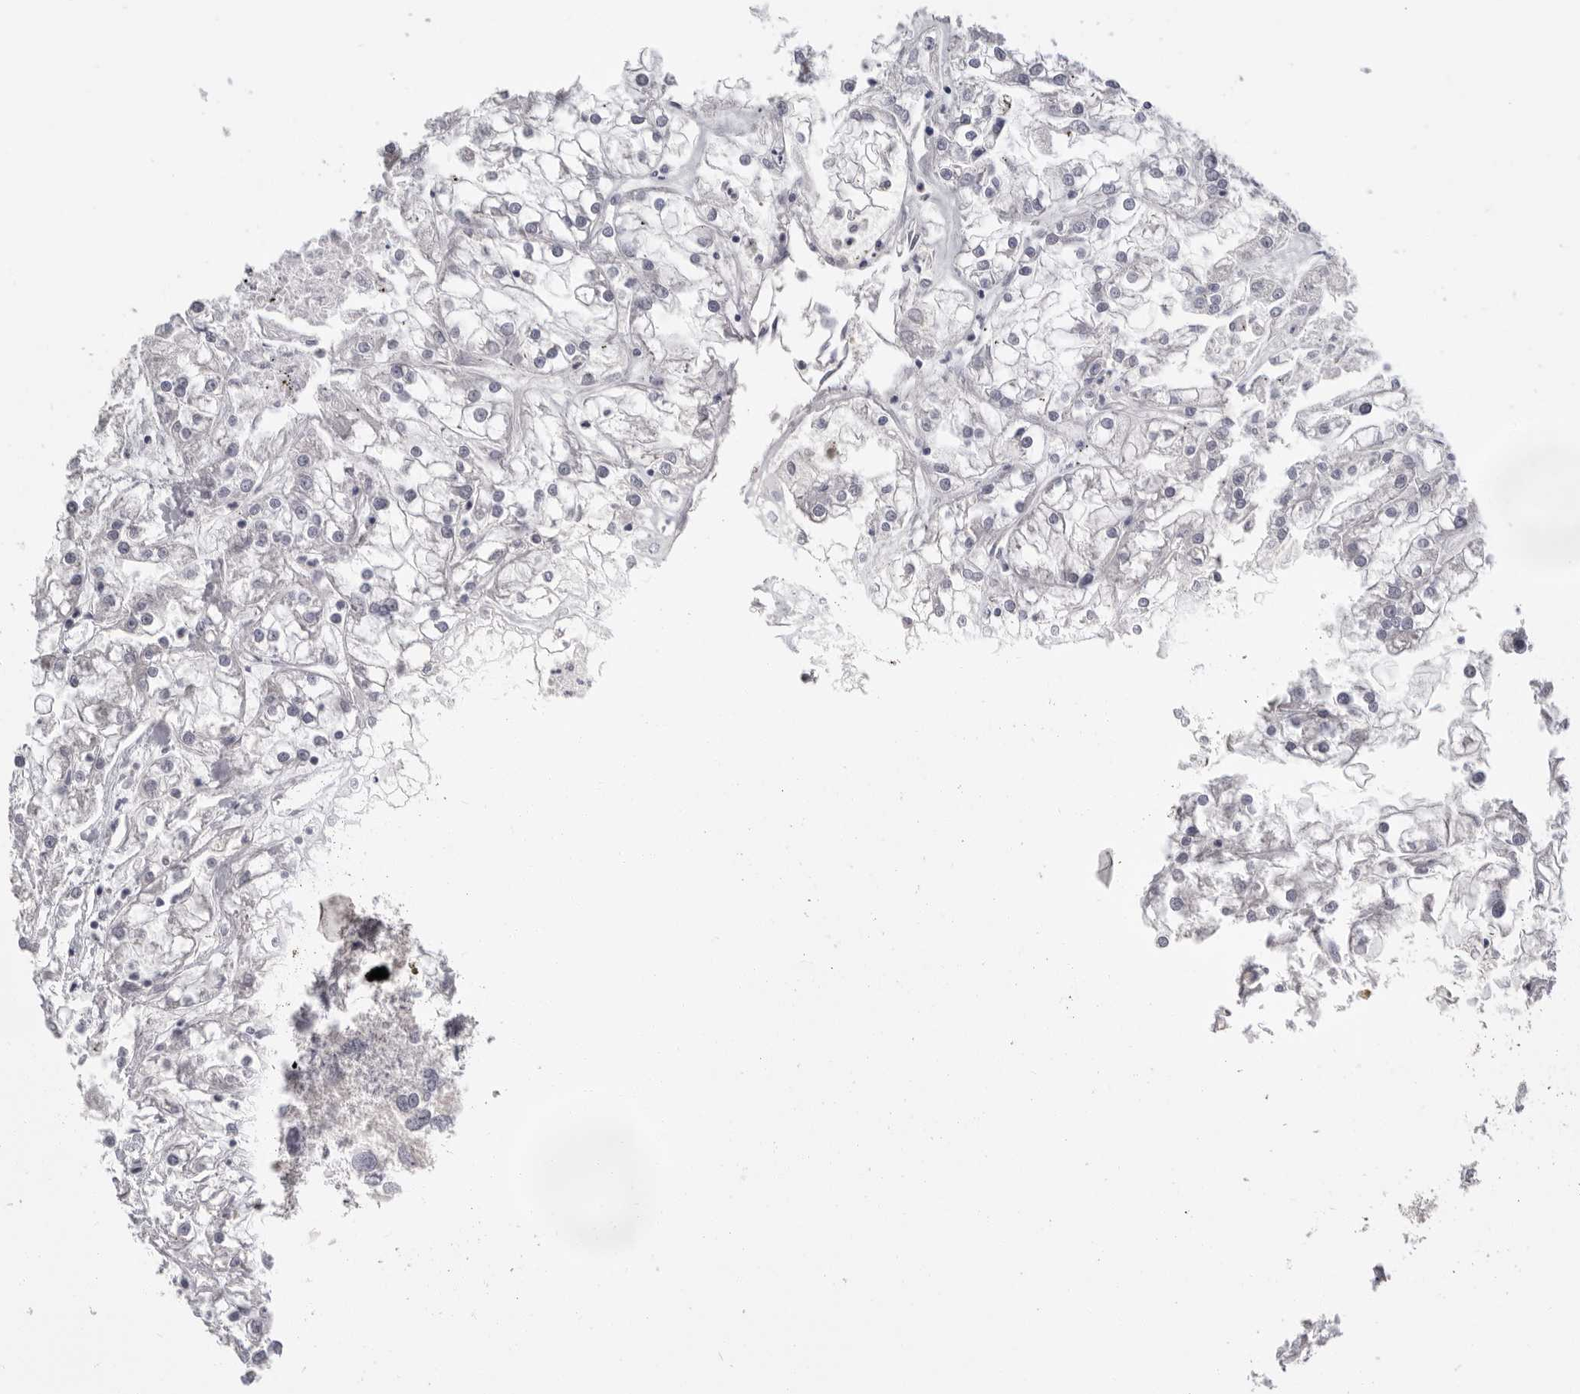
{"staining": {"intensity": "negative", "quantity": "none", "location": "none"}, "tissue": "renal cancer", "cell_type": "Tumor cells", "image_type": "cancer", "snomed": [{"axis": "morphology", "description": "Adenocarcinoma, NOS"}, {"axis": "topography", "description": "Kidney"}], "caption": "Tumor cells are negative for protein expression in human renal cancer (adenocarcinoma). (Brightfield microscopy of DAB immunohistochemistry (IHC) at high magnification).", "gene": "APOA2", "patient": {"sex": "female", "age": 52}}